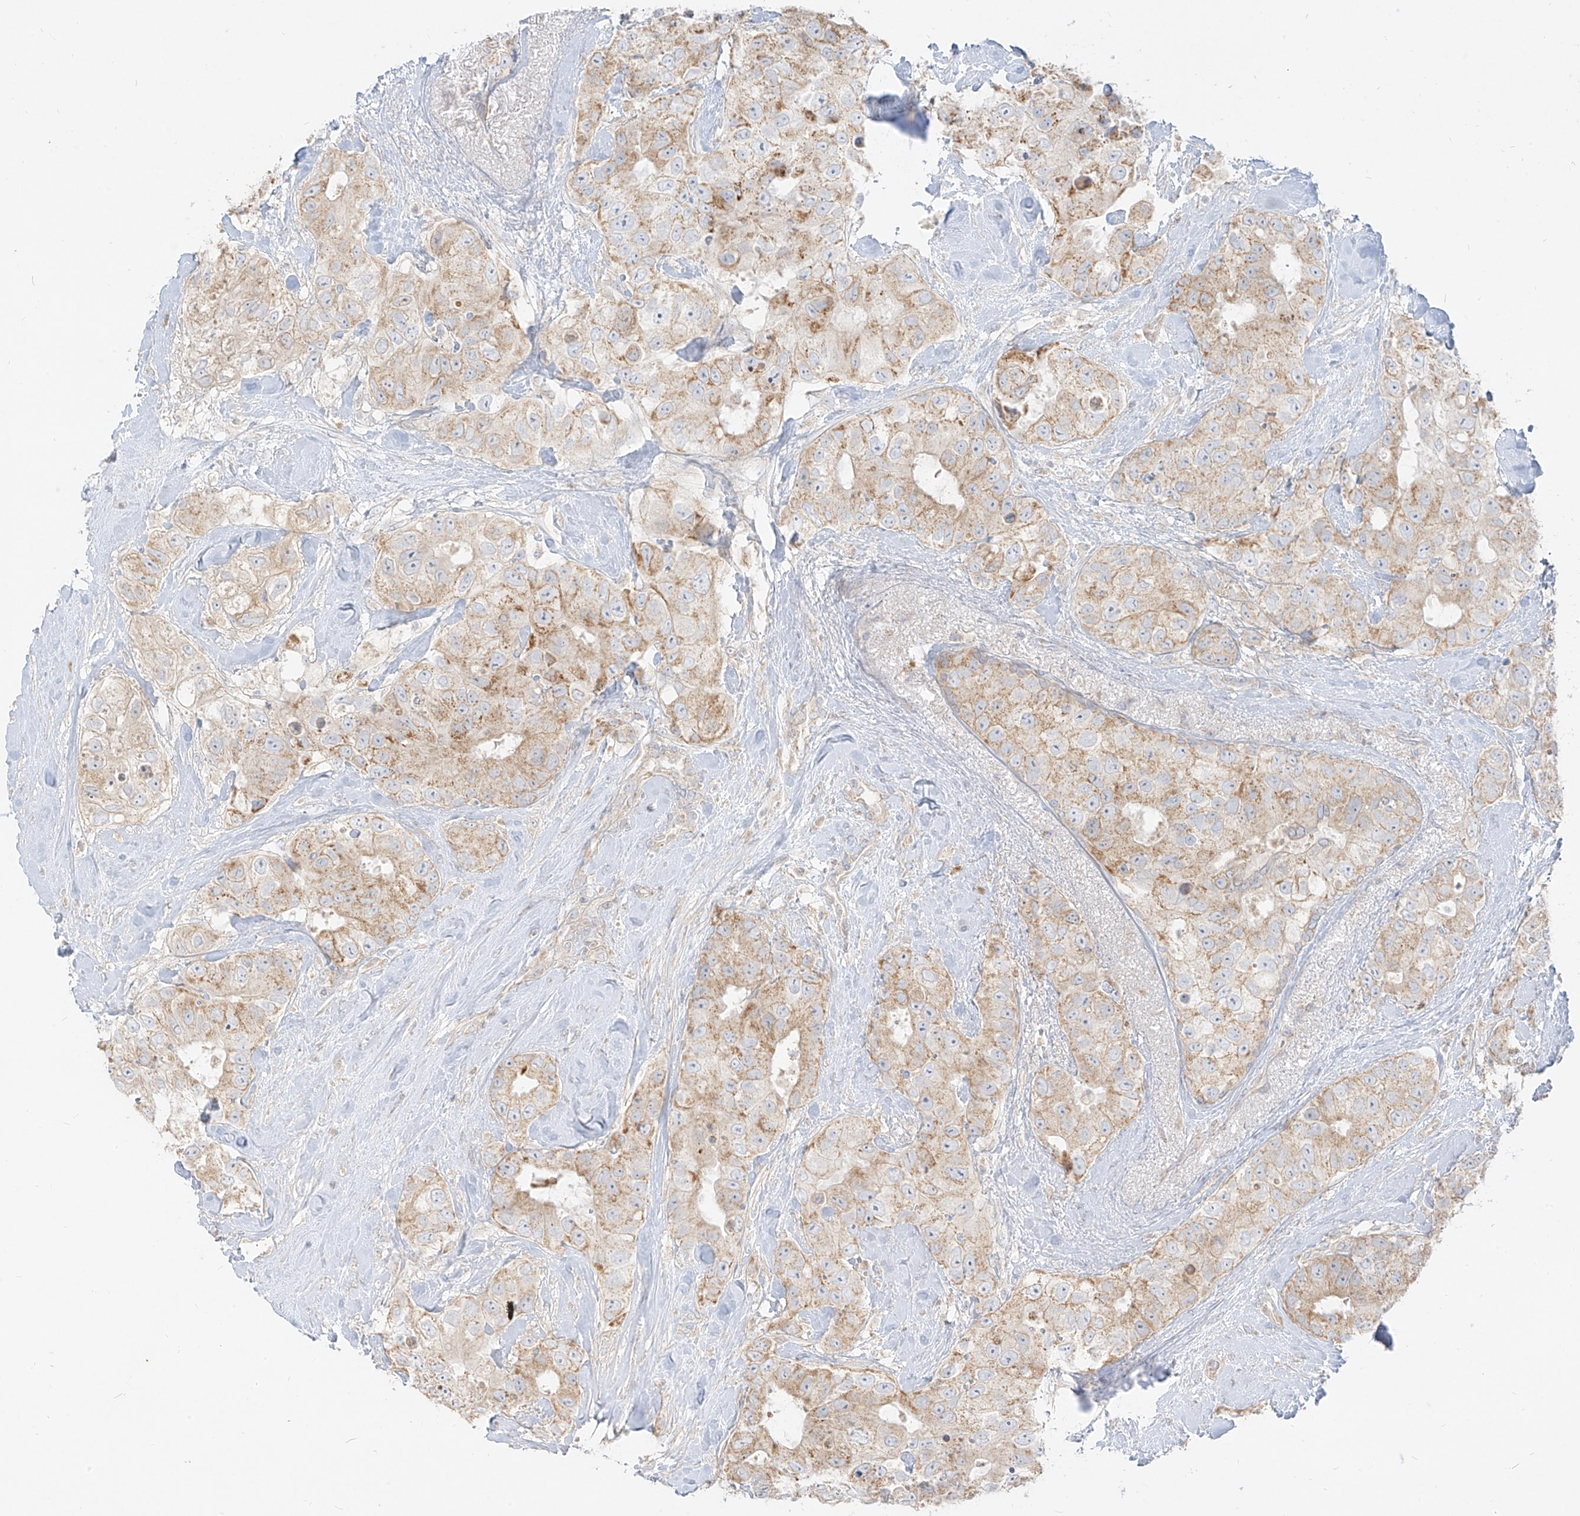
{"staining": {"intensity": "weak", "quantity": ">75%", "location": "cytoplasmic/membranous"}, "tissue": "breast cancer", "cell_type": "Tumor cells", "image_type": "cancer", "snomed": [{"axis": "morphology", "description": "Duct carcinoma"}, {"axis": "topography", "description": "Breast"}], "caption": "There is low levels of weak cytoplasmic/membranous expression in tumor cells of intraductal carcinoma (breast), as demonstrated by immunohistochemical staining (brown color).", "gene": "ZIM3", "patient": {"sex": "female", "age": 62}}